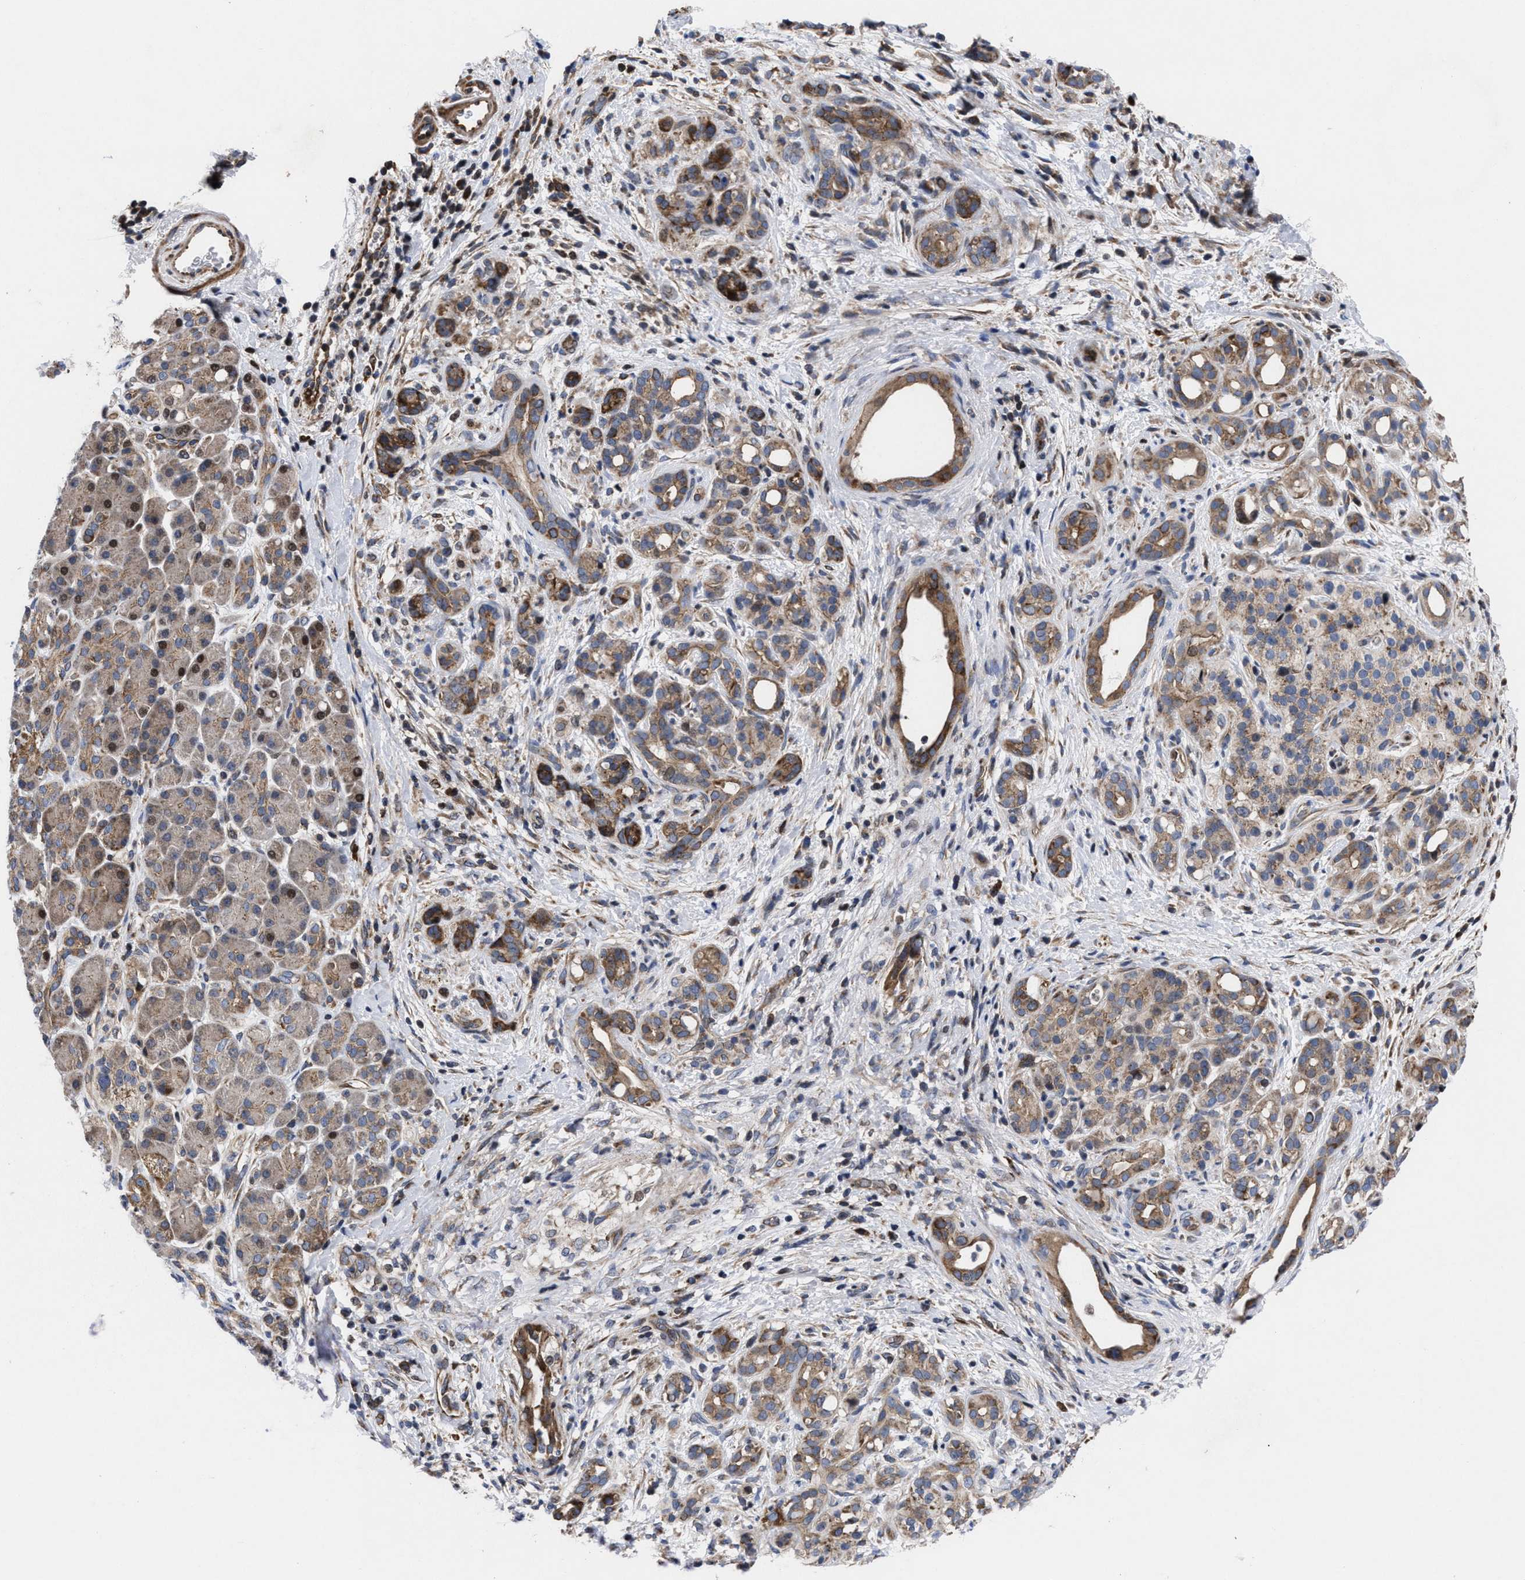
{"staining": {"intensity": "moderate", "quantity": ">75%", "location": "cytoplasmic/membranous"}, "tissue": "pancreatic cancer", "cell_type": "Tumor cells", "image_type": "cancer", "snomed": [{"axis": "morphology", "description": "Adenocarcinoma, NOS"}, {"axis": "topography", "description": "Pancreas"}], "caption": "A brown stain shows moderate cytoplasmic/membranous expression of a protein in pancreatic cancer (adenocarcinoma) tumor cells. (Brightfield microscopy of DAB IHC at high magnification).", "gene": "MRPL50", "patient": {"sex": "male", "age": 55}}